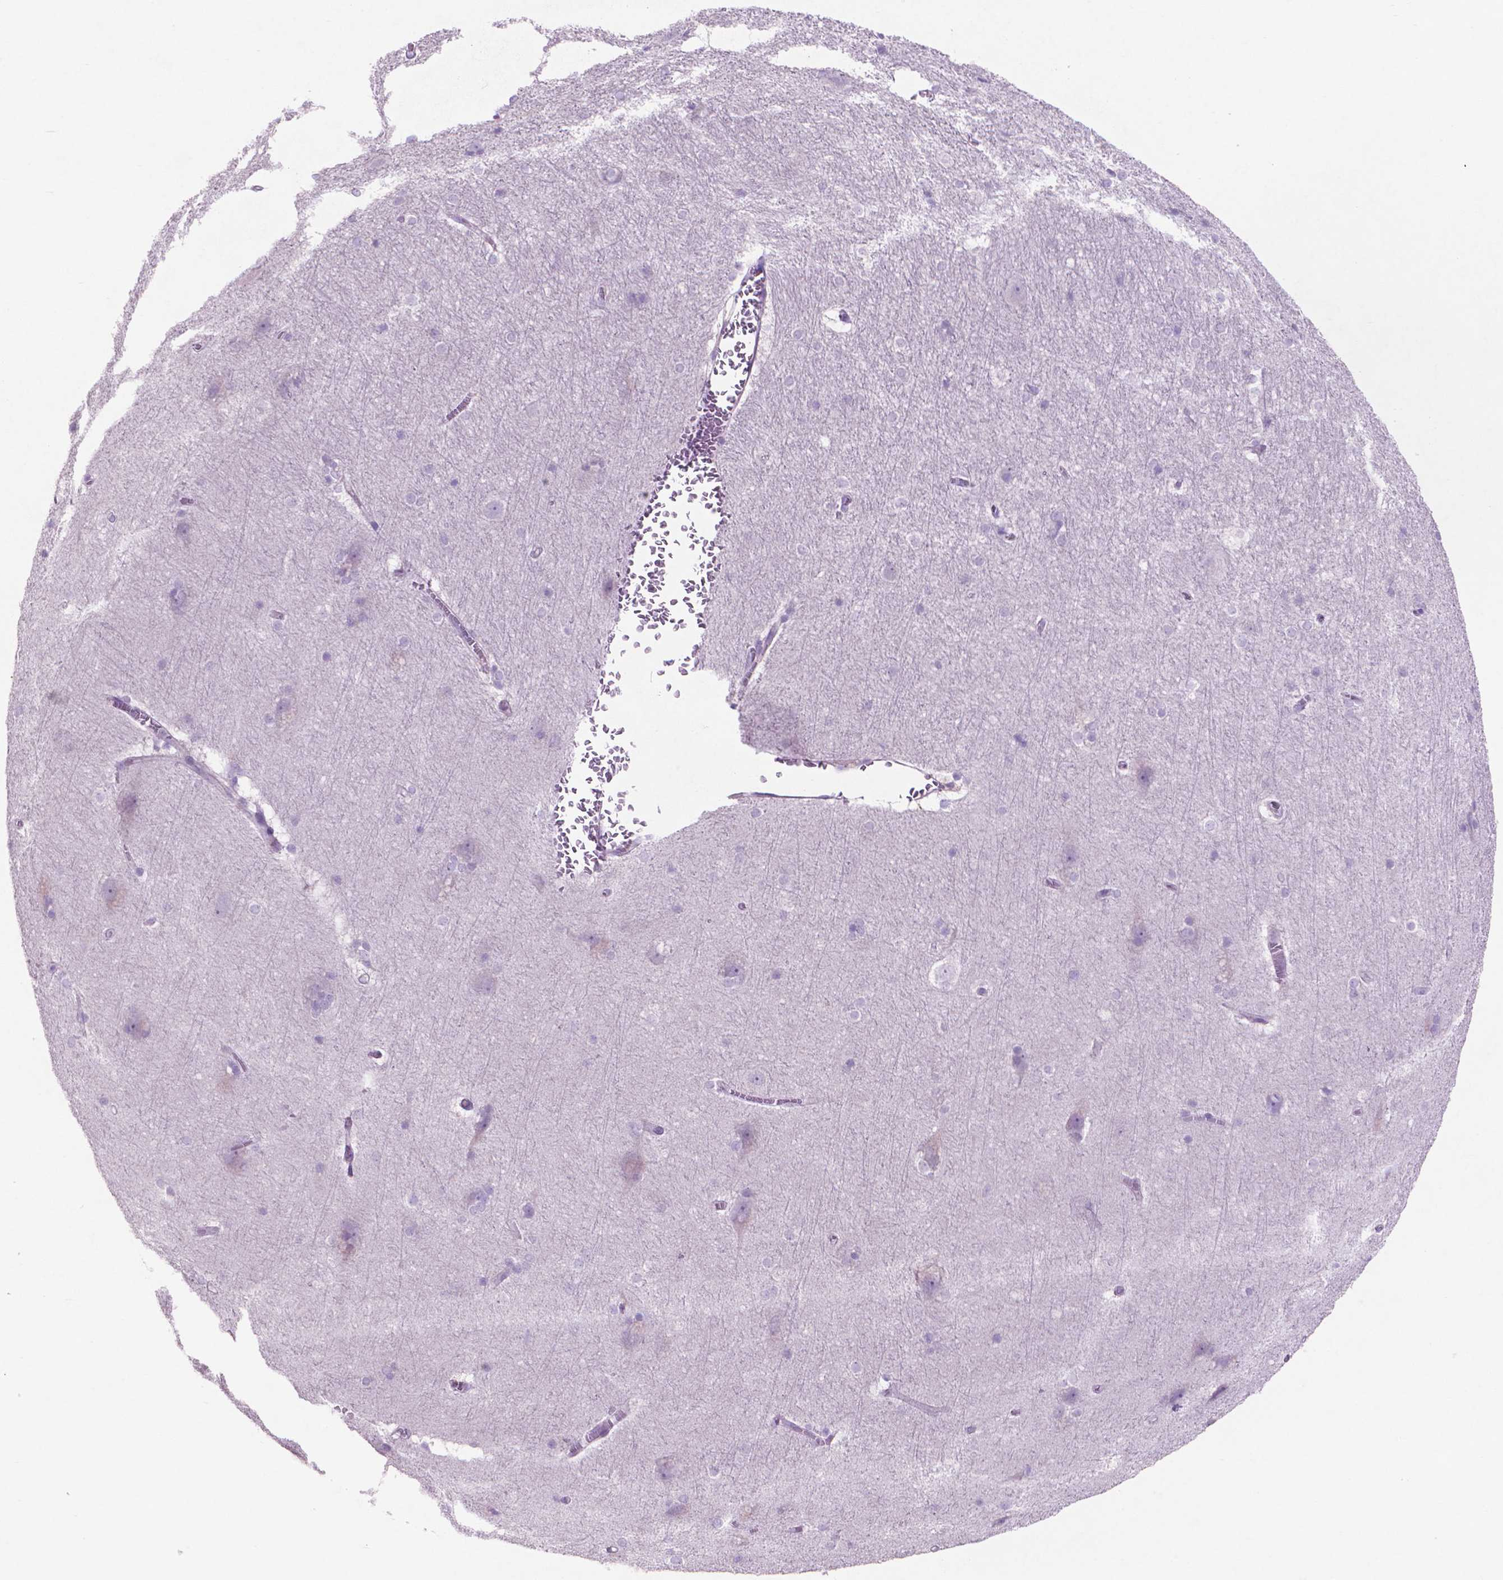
{"staining": {"intensity": "negative", "quantity": "none", "location": "none"}, "tissue": "hippocampus", "cell_type": "Glial cells", "image_type": "normal", "snomed": [{"axis": "morphology", "description": "Normal tissue, NOS"}, {"axis": "topography", "description": "Cerebral cortex"}, {"axis": "topography", "description": "Hippocampus"}], "caption": "Glial cells show no significant staining in unremarkable hippocampus. (Immunohistochemistry, brightfield microscopy, high magnification).", "gene": "AQP10", "patient": {"sex": "female", "age": 19}}